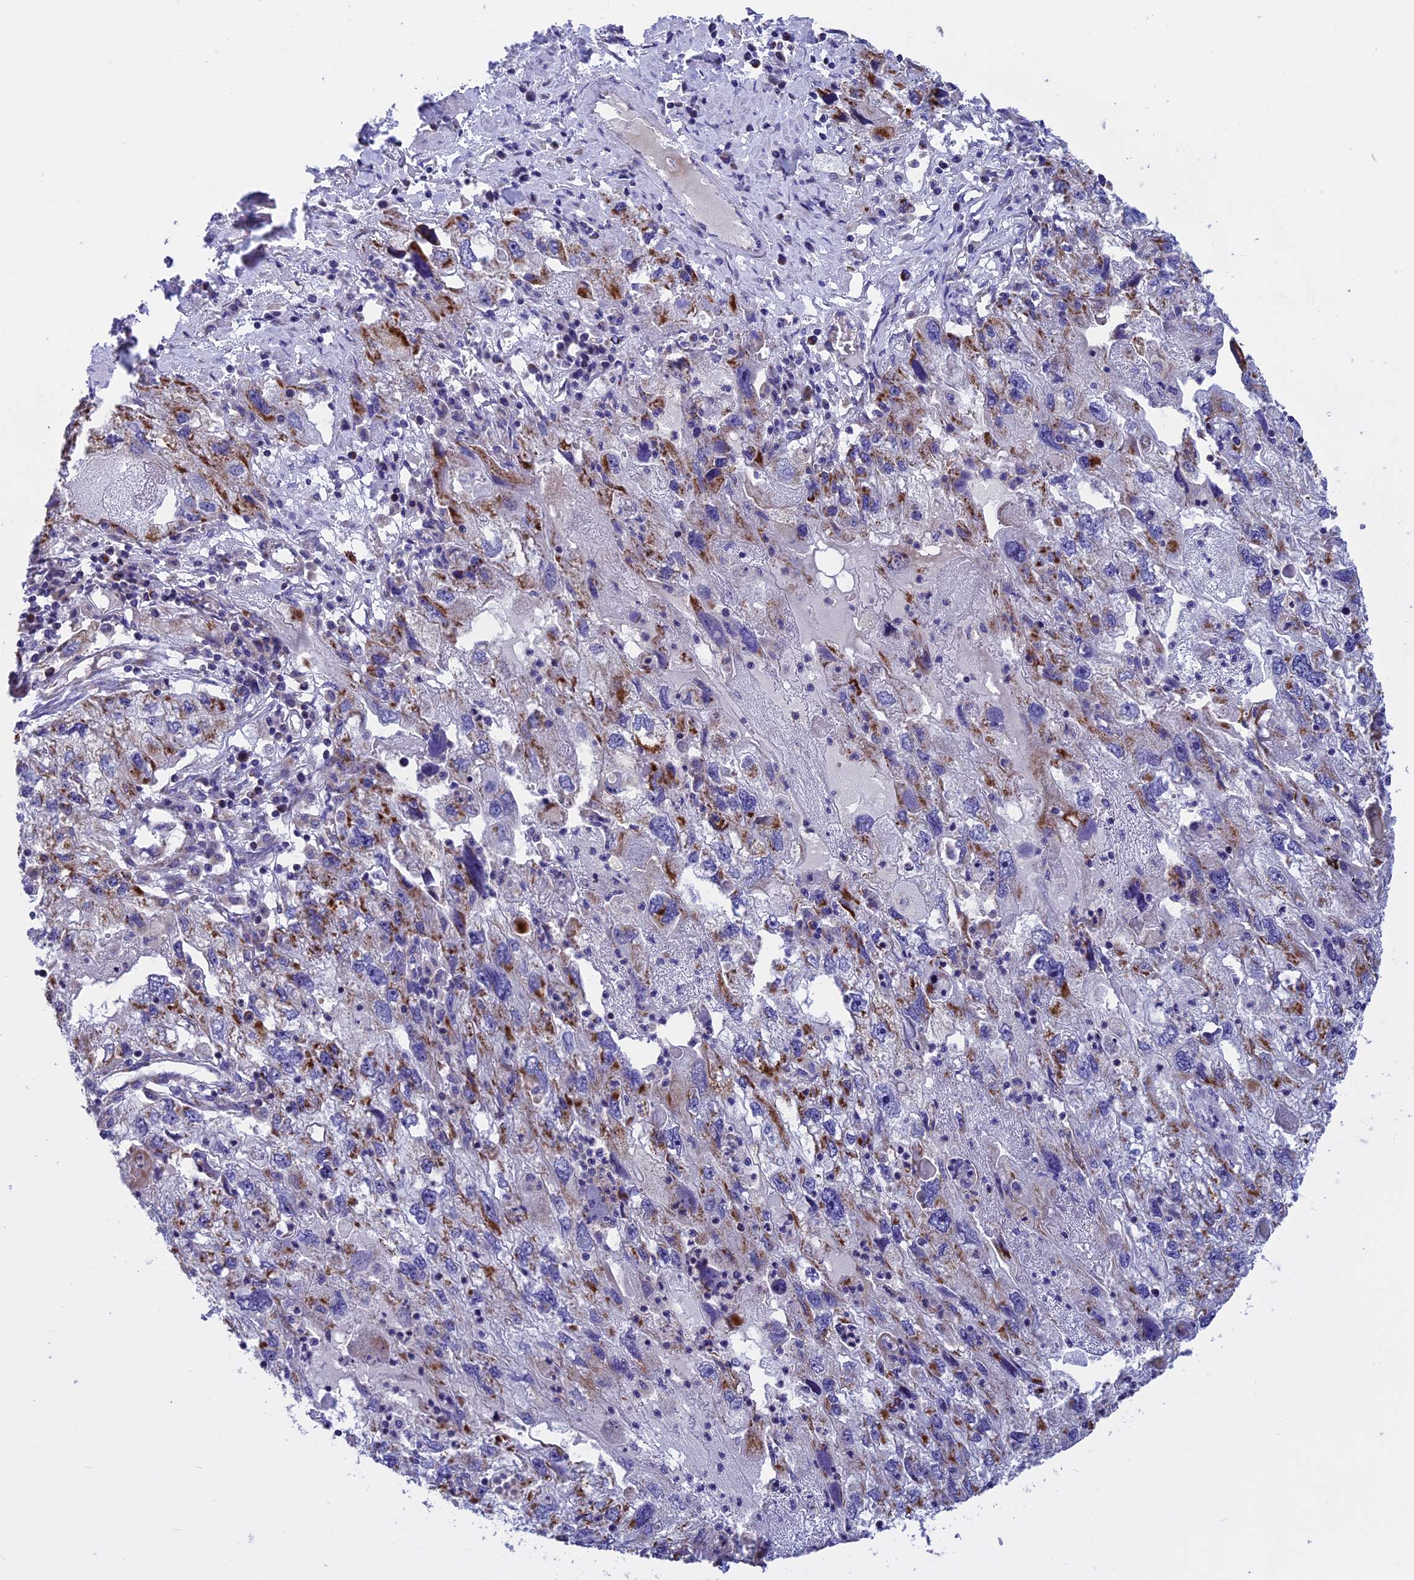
{"staining": {"intensity": "moderate", "quantity": "25%-75%", "location": "cytoplasmic/membranous"}, "tissue": "endometrial cancer", "cell_type": "Tumor cells", "image_type": "cancer", "snomed": [{"axis": "morphology", "description": "Adenocarcinoma, NOS"}, {"axis": "topography", "description": "Endometrium"}], "caption": "Tumor cells reveal medium levels of moderate cytoplasmic/membranous positivity in approximately 25%-75% of cells in human endometrial cancer.", "gene": "MRPS34", "patient": {"sex": "female", "age": 49}}